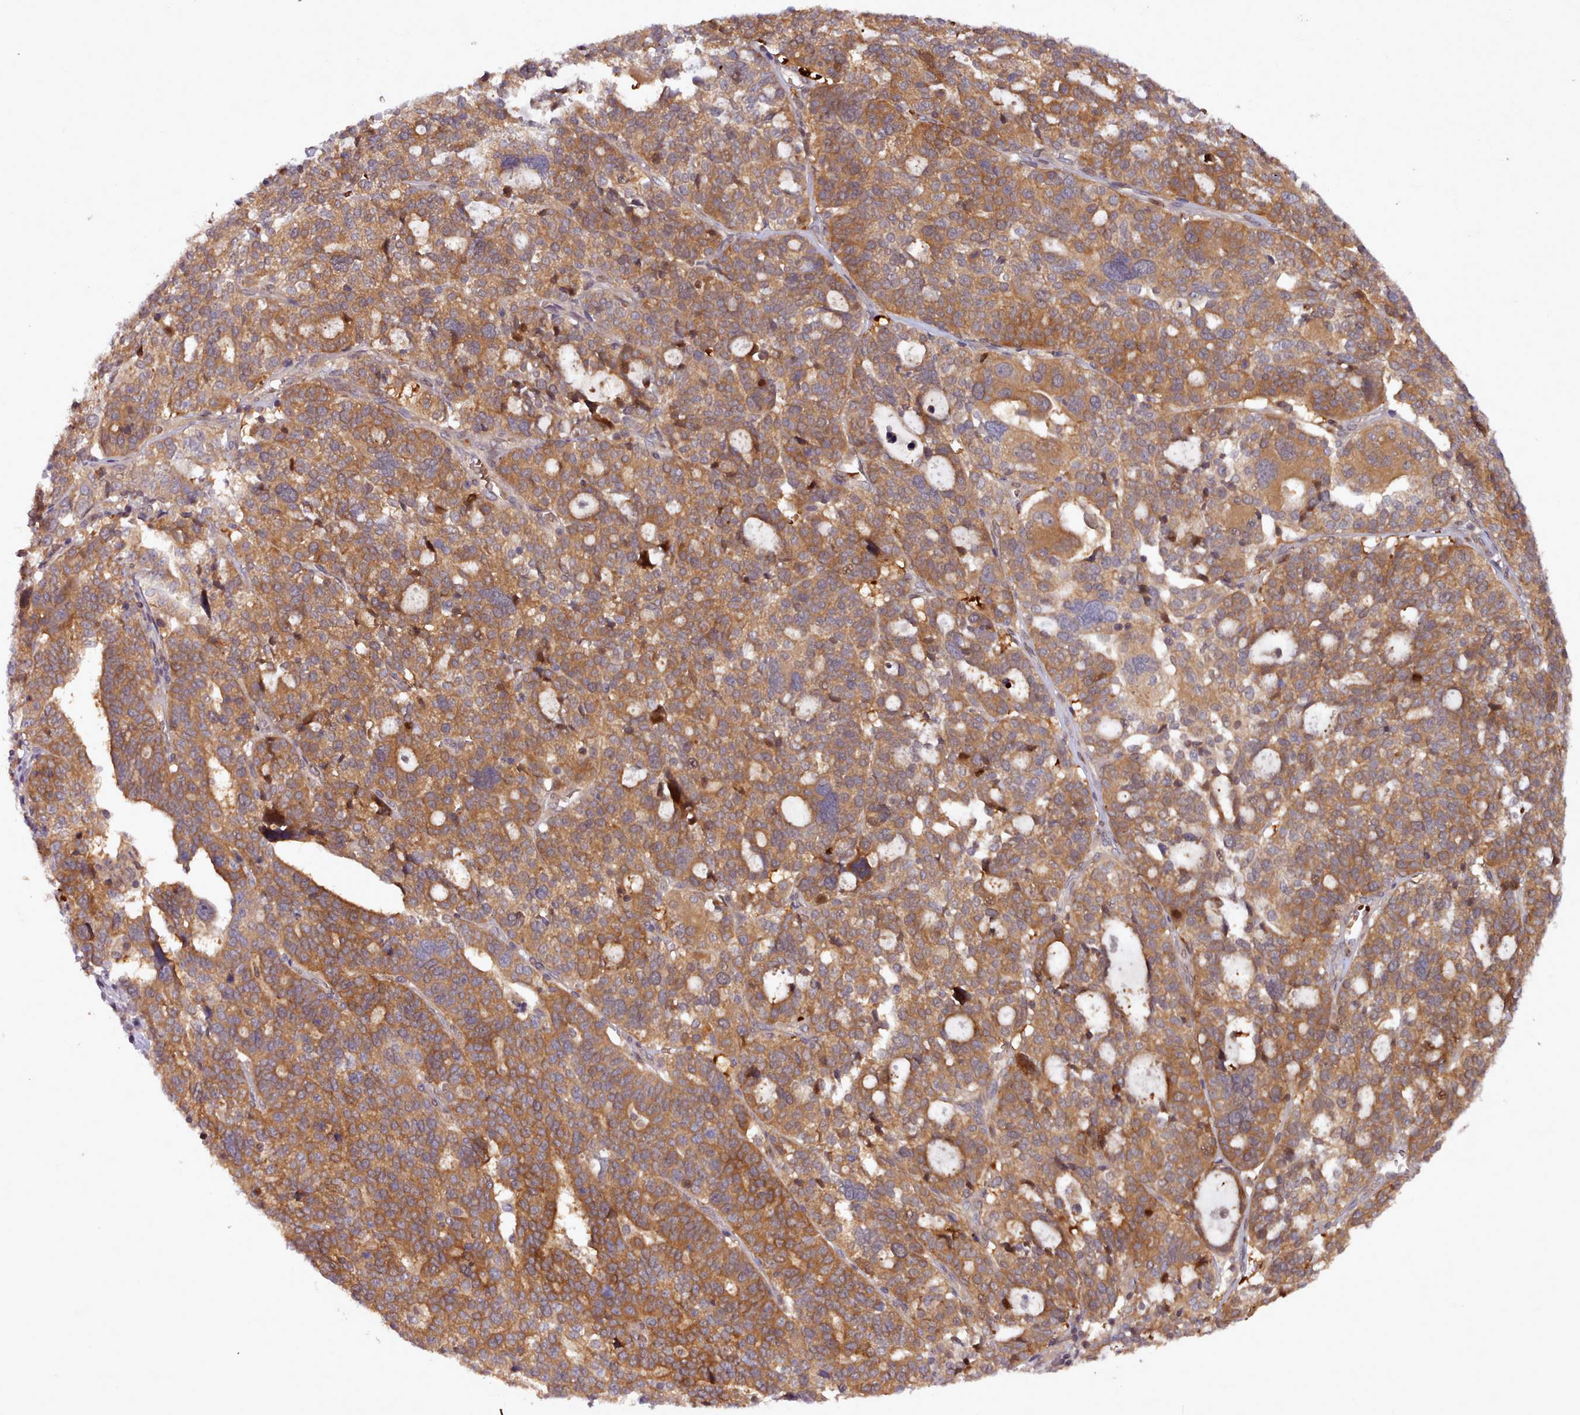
{"staining": {"intensity": "moderate", "quantity": ">75%", "location": "cytoplasmic/membranous"}, "tissue": "ovarian cancer", "cell_type": "Tumor cells", "image_type": "cancer", "snomed": [{"axis": "morphology", "description": "Cystadenocarcinoma, serous, NOS"}, {"axis": "topography", "description": "Ovary"}], "caption": "Human serous cystadenocarcinoma (ovarian) stained for a protein (brown) reveals moderate cytoplasmic/membranous positive positivity in approximately >75% of tumor cells.", "gene": "UBE2G1", "patient": {"sex": "female", "age": 59}}